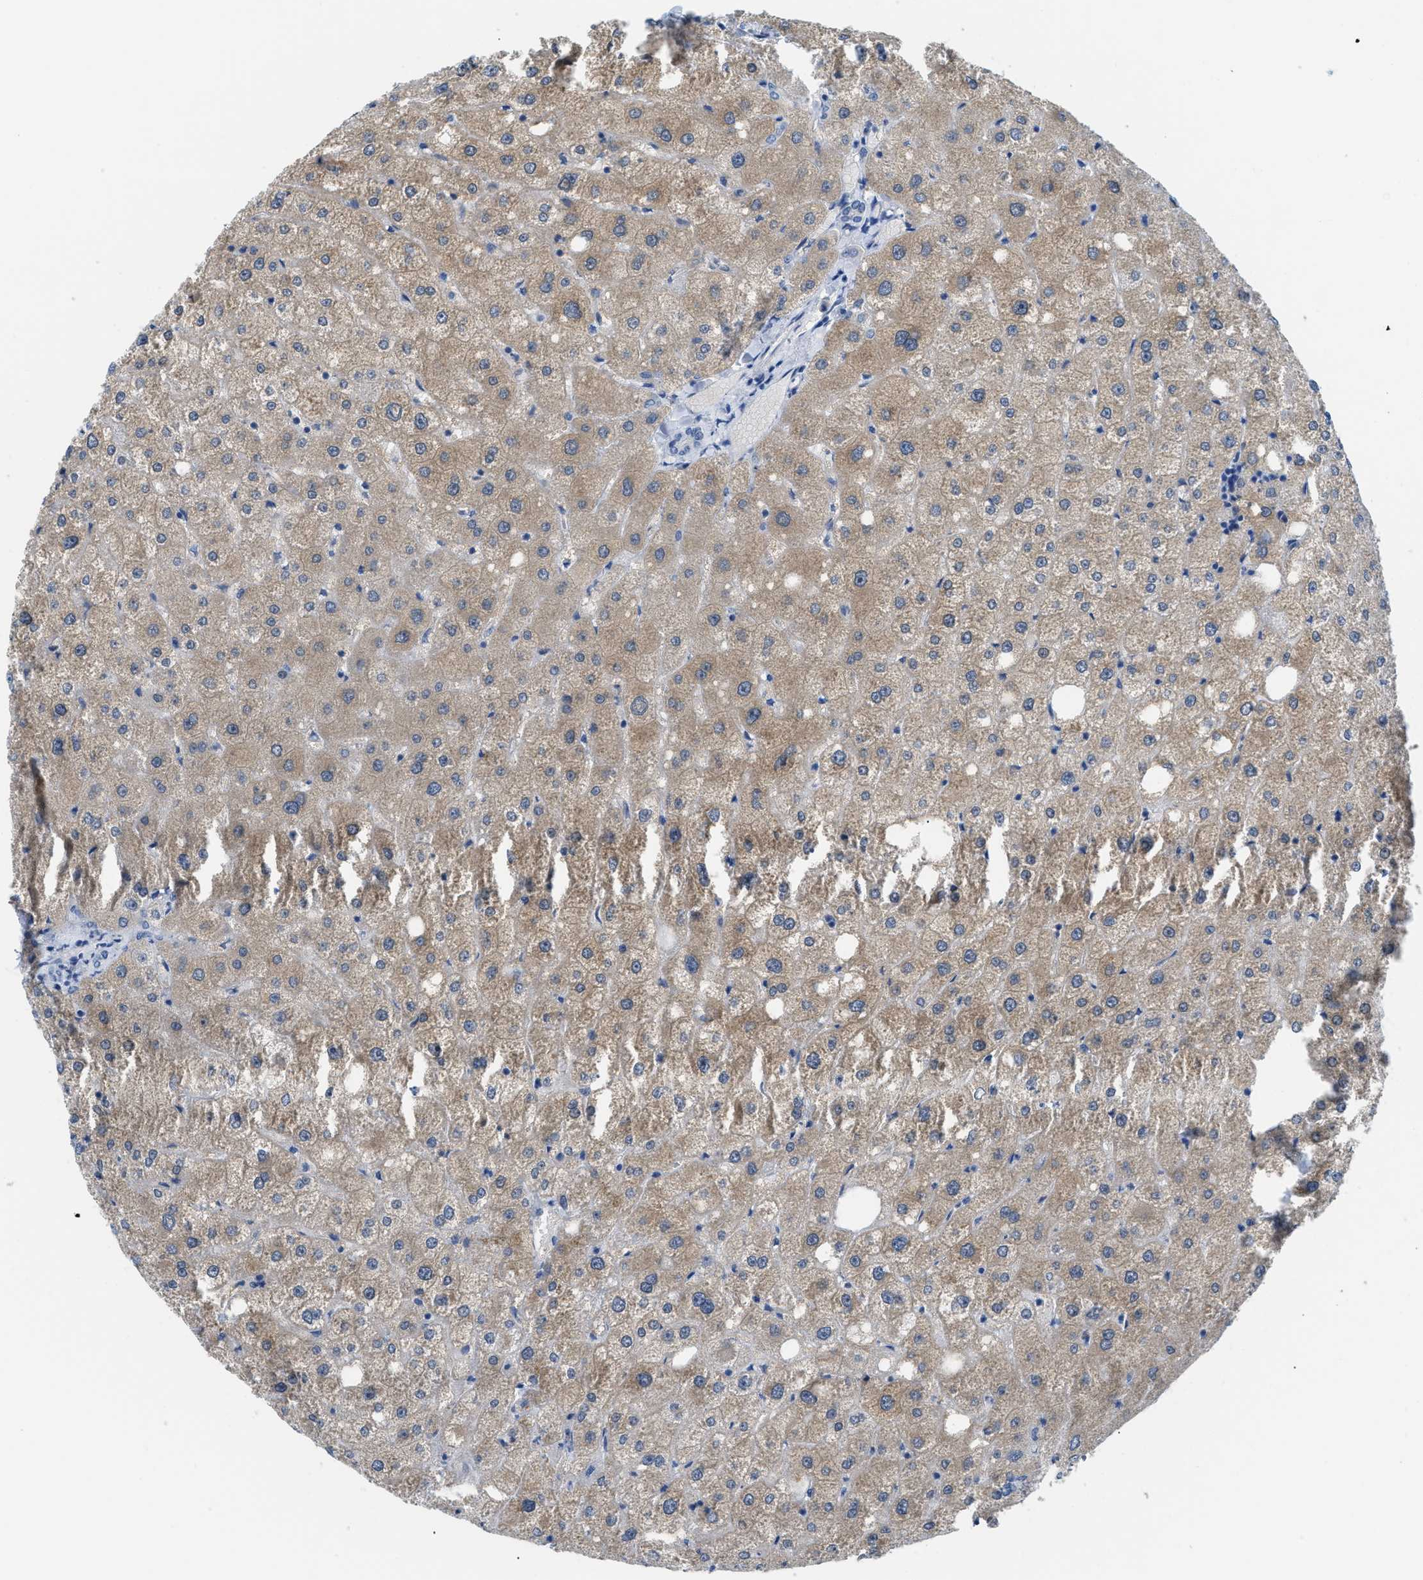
{"staining": {"intensity": "negative", "quantity": "none", "location": "none"}, "tissue": "liver", "cell_type": "Cholangiocytes", "image_type": "normal", "snomed": [{"axis": "morphology", "description": "Normal tissue, NOS"}, {"axis": "topography", "description": "Liver"}], "caption": "High magnification brightfield microscopy of normal liver stained with DAB (brown) and counterstained with hematoxylin (blue): cholangiocytes show no significant staining.", "gene": "PSAT1", "patient": {"sex": "male", "age": 73}}